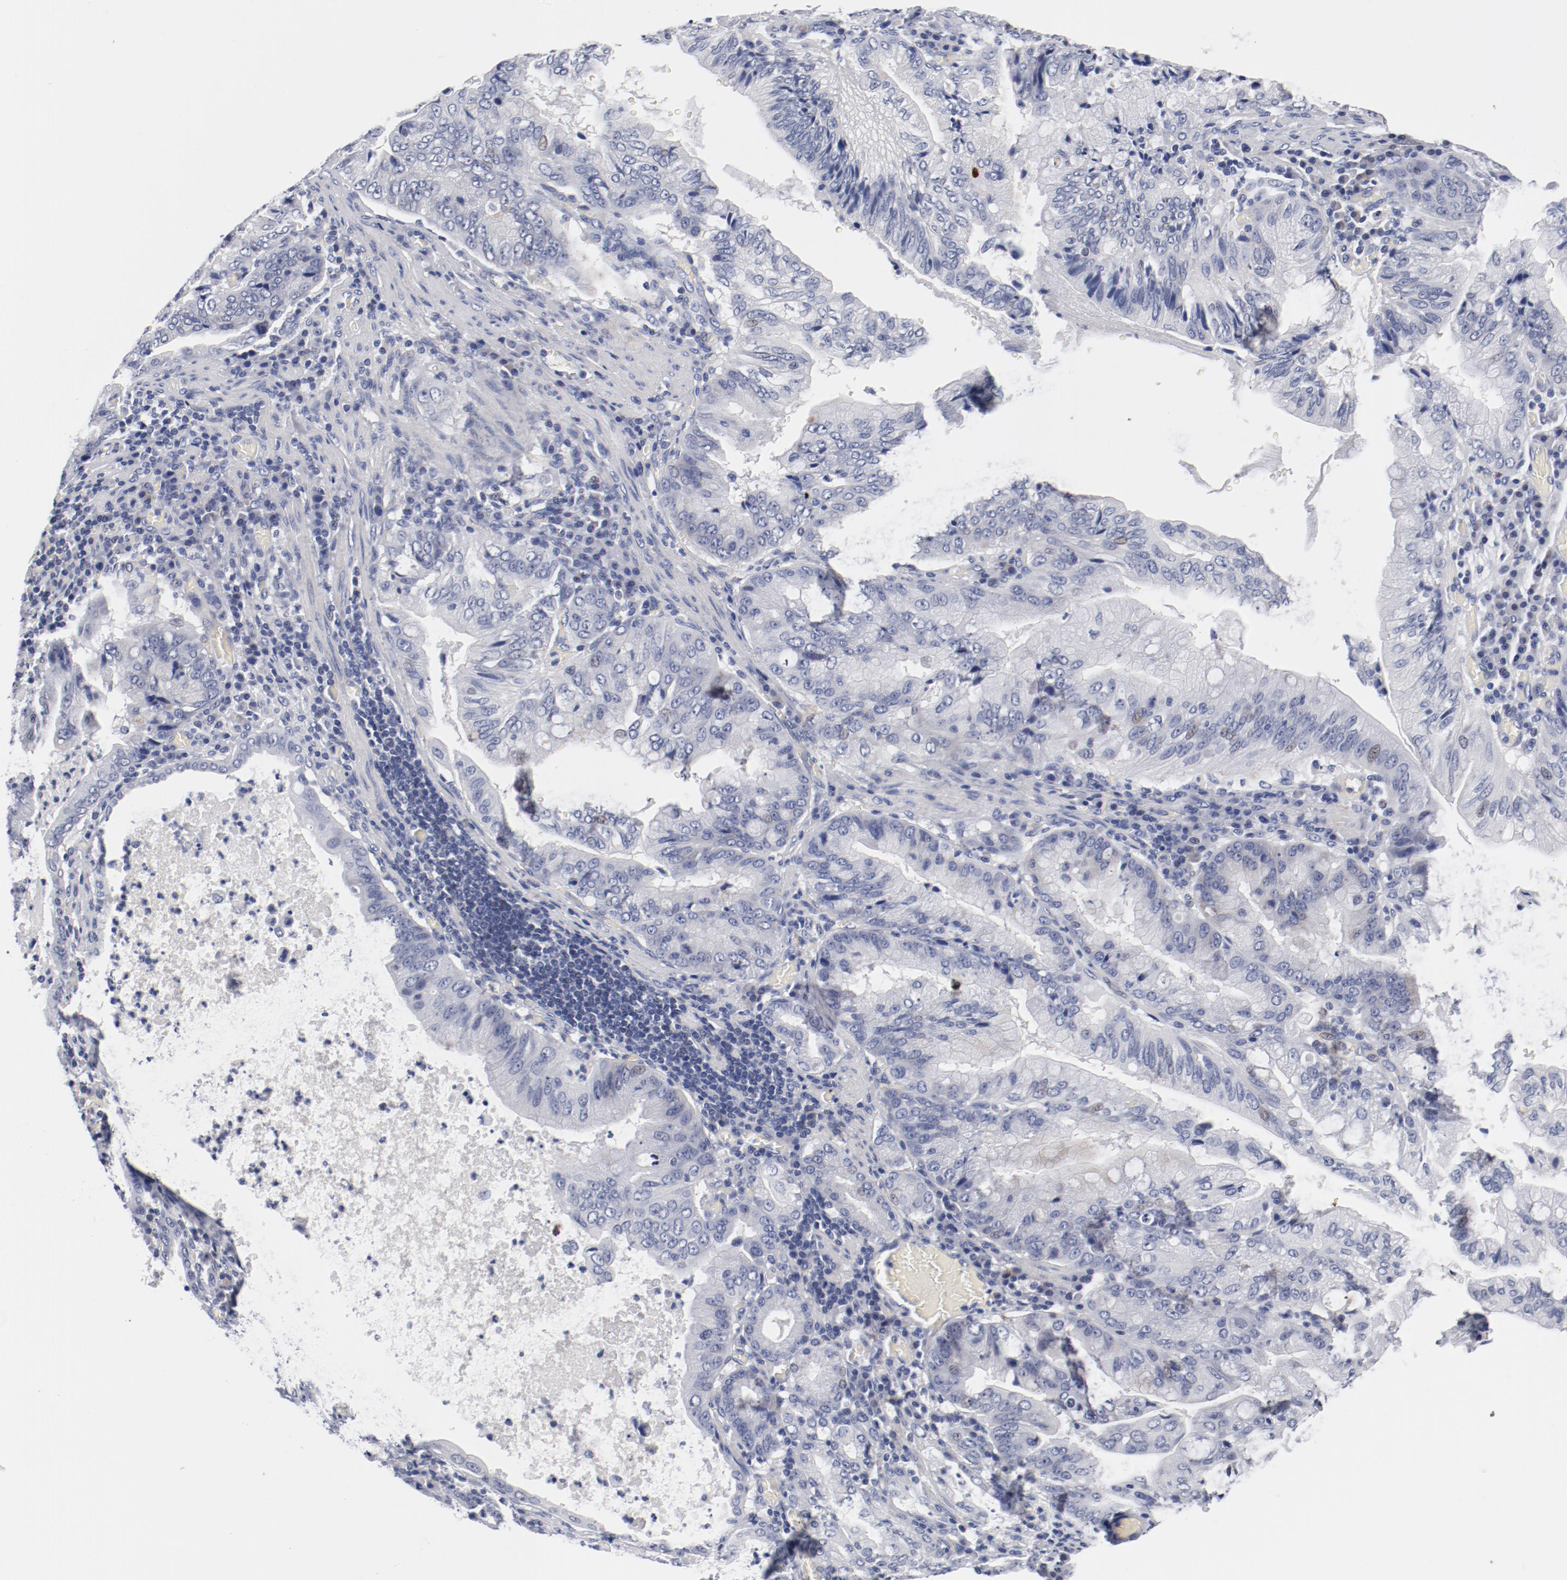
{"staining": {"intensity": "negative", "quantity": "none", "location": "none"}, "tissue": "stomach cancer", "cell_type": "Tumor cells", "image_type": "cancer", "snomed": [{"axis": "morphology", "description": "Adenocarcinoma, NOS"}, {"axis": "topography", "description": "Stomach, upper"}], "caption": "IHC image of stomach adenocarcinoma stained for a protein (brown), which shows no expression in tumor cells. (Immunohistochemistry (ihc), brightfield microscopy, high magnification).", "gene": "KCNK13", "patient": {"sex": "male", "age": 80}}